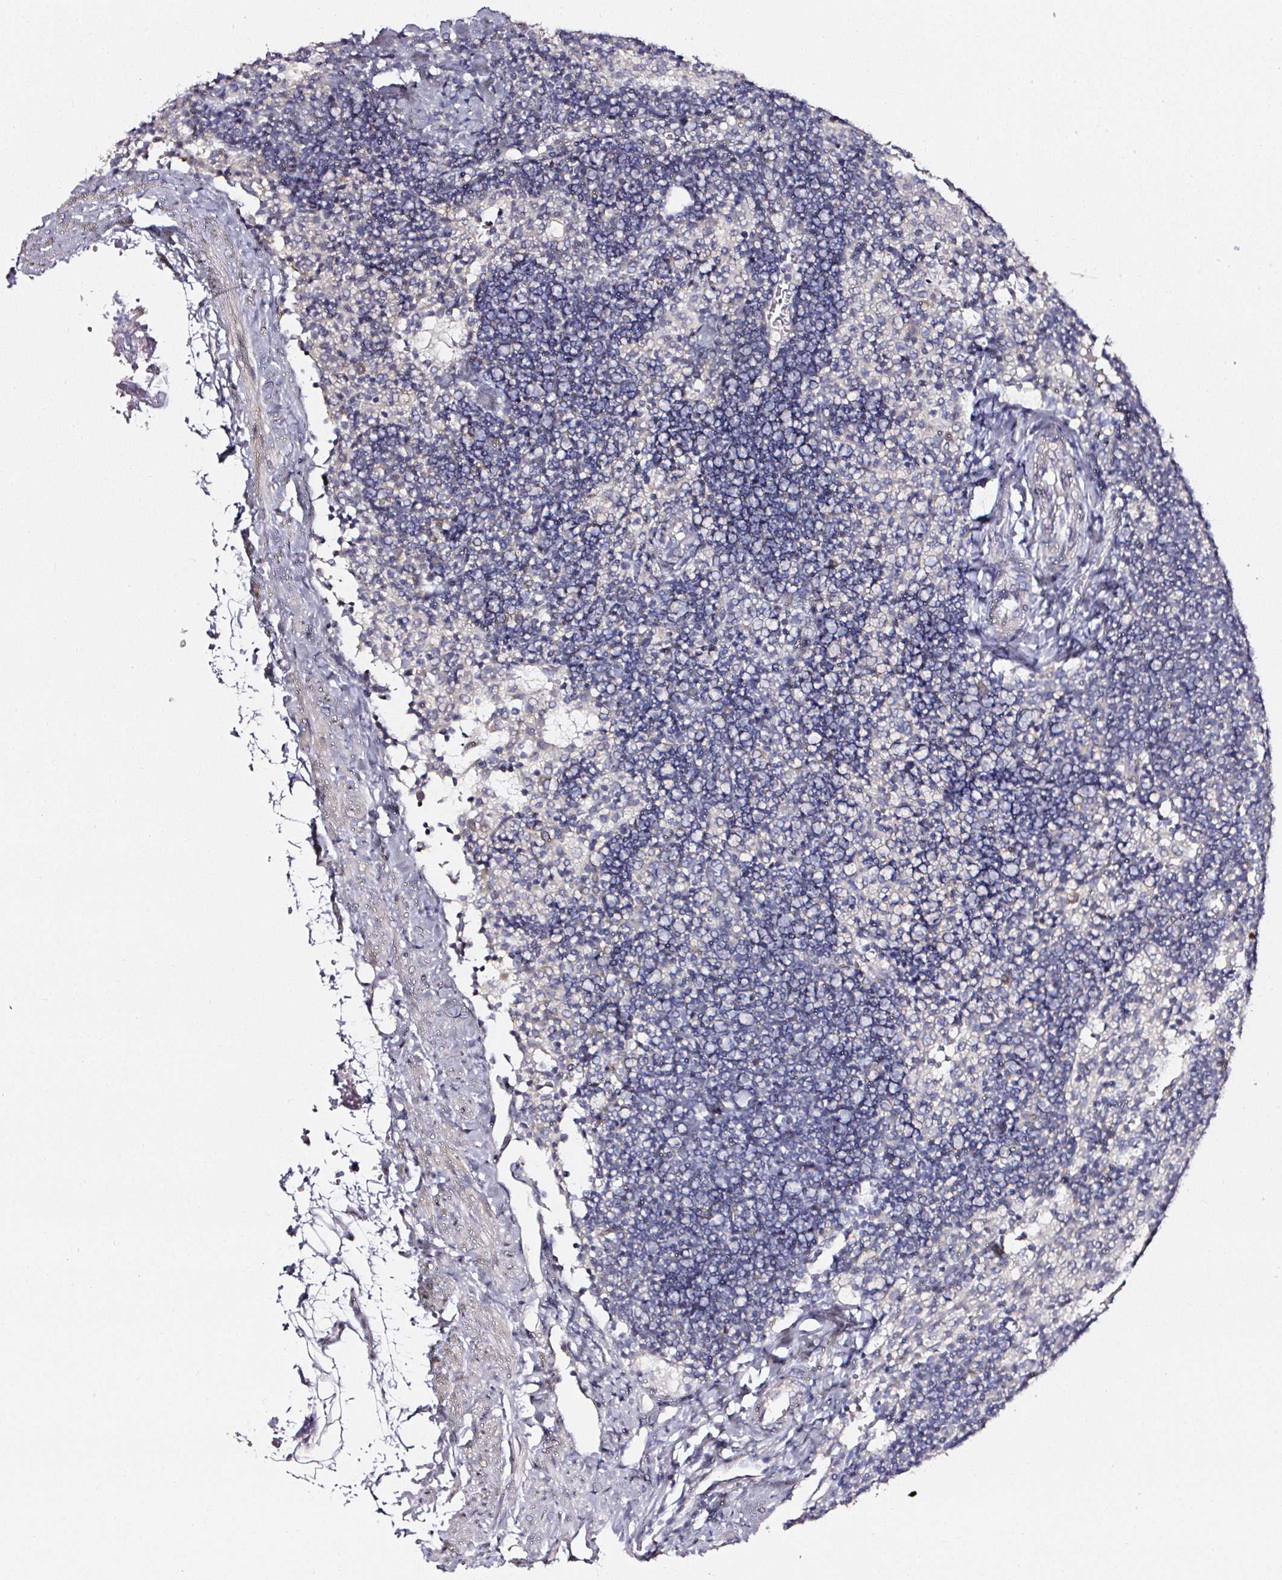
{"staining": {"intensity": "negative", "quantity": "none", "location": "none"}, "tissue": "lymph node", "cell_type": "Germinal center cells", "image_type": "normal", "snomed": [{"axis": "morphology", "description": "Normal tissue, NOS"}, {"axis": "topography", "description": "Lymph node"}], "caption": "DAB immunohistochemical staining of unremarkable human lymph node reveals no significant positivity in germinal center cells.", "gene": "NTRK1", "patient": {"sex": "female", "age": 52}}